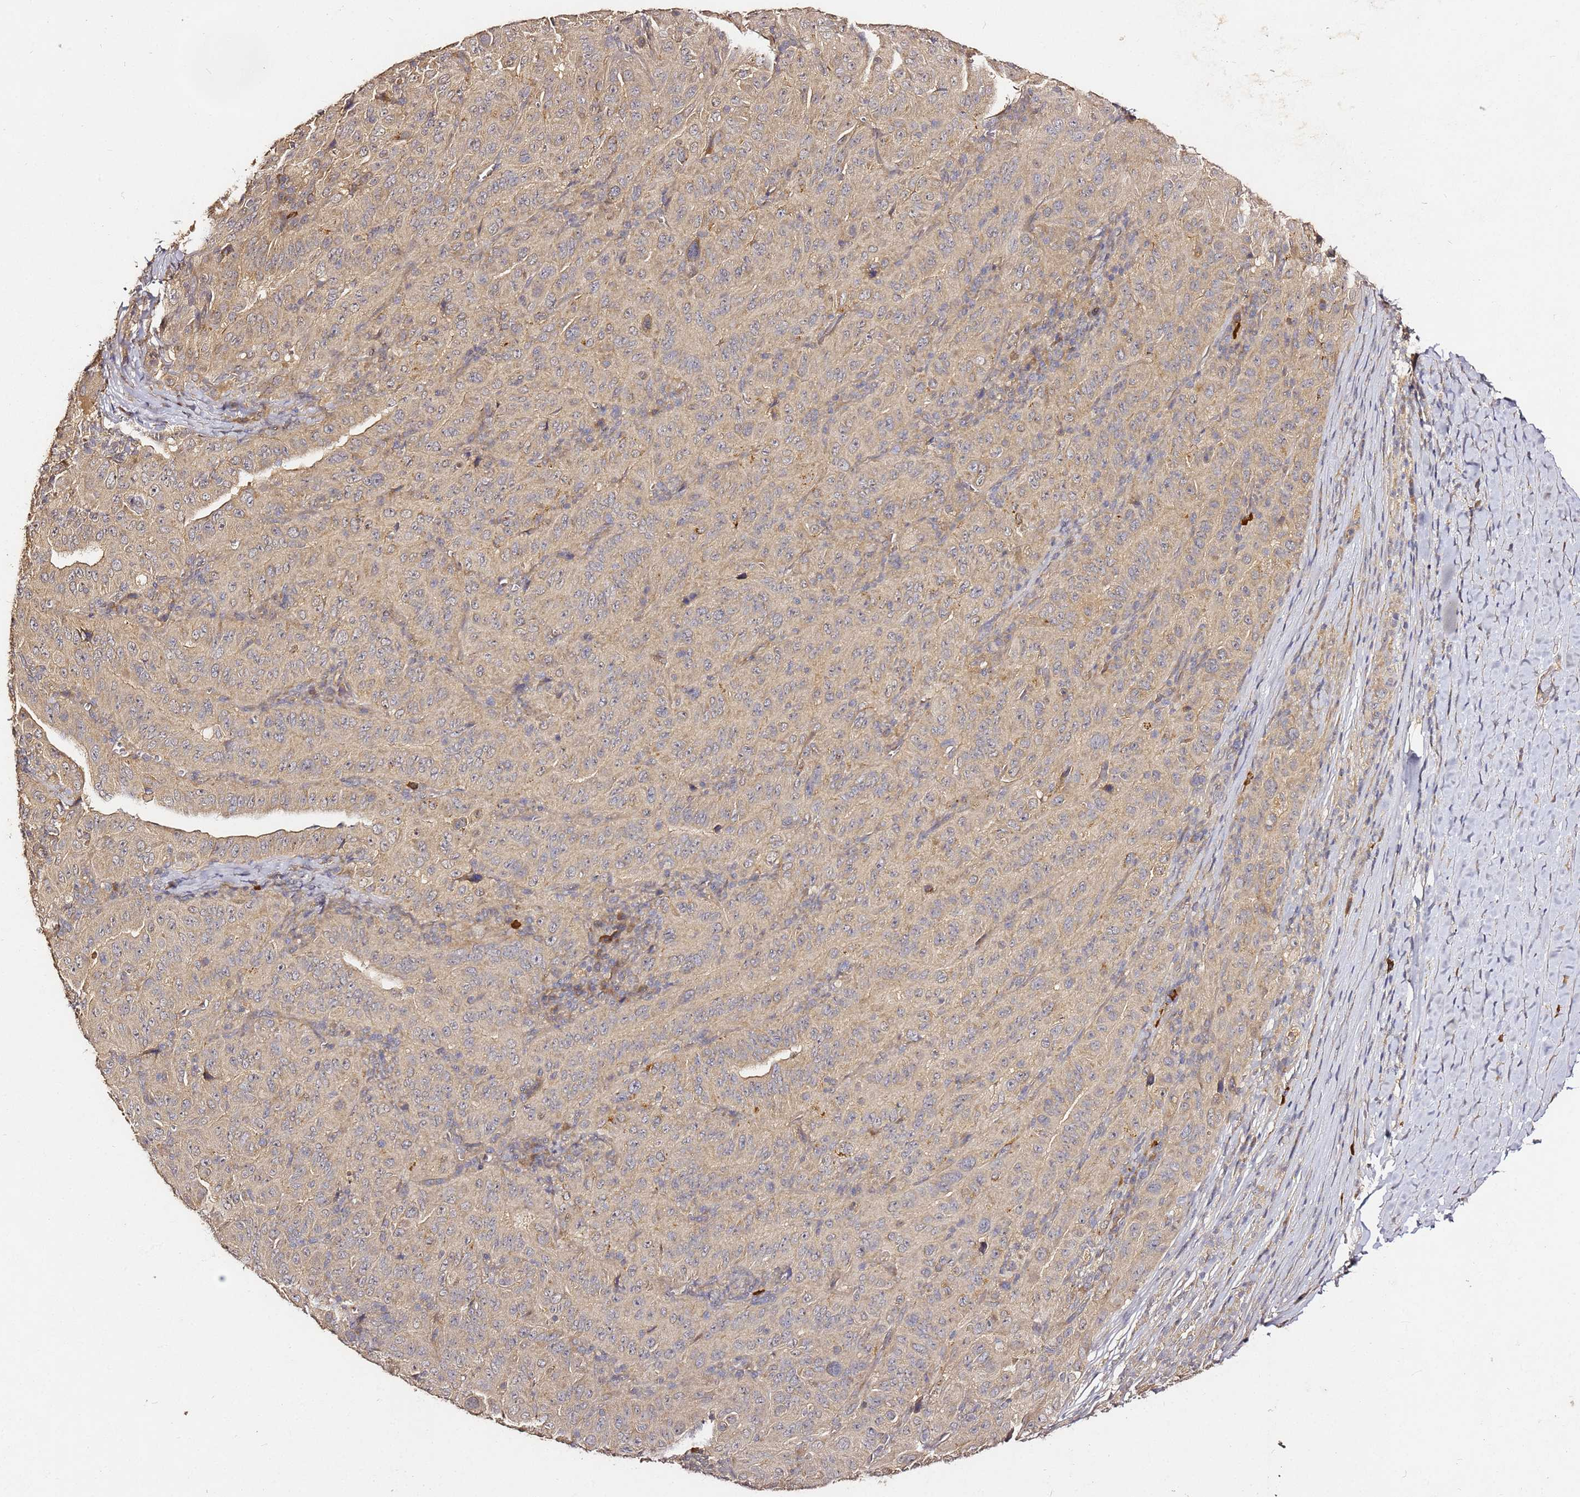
{"staining": {"intensity": "weak", "quantity": "25%-75%", "location": "cytoplasmic/membranous"}, "tissue": "pancreatic cancer", "cell_type": "Tumor cells", "image_type": "cancer", "snomed": [{"axis": "morphology", "description": "Adenocarcinoma, NOS"}, {"axis": "topography", "description": "Pancreas"}], "caption": "Immunohistochemical staining of human pancreatic cancer (adenocarcinoma) reveals low levels of weak cytoplasmic/membranous protein staining in about 25%-75% of tumor cells.", "gene": "C6orf136", "patient": {"sex": "male", "age": 63}}